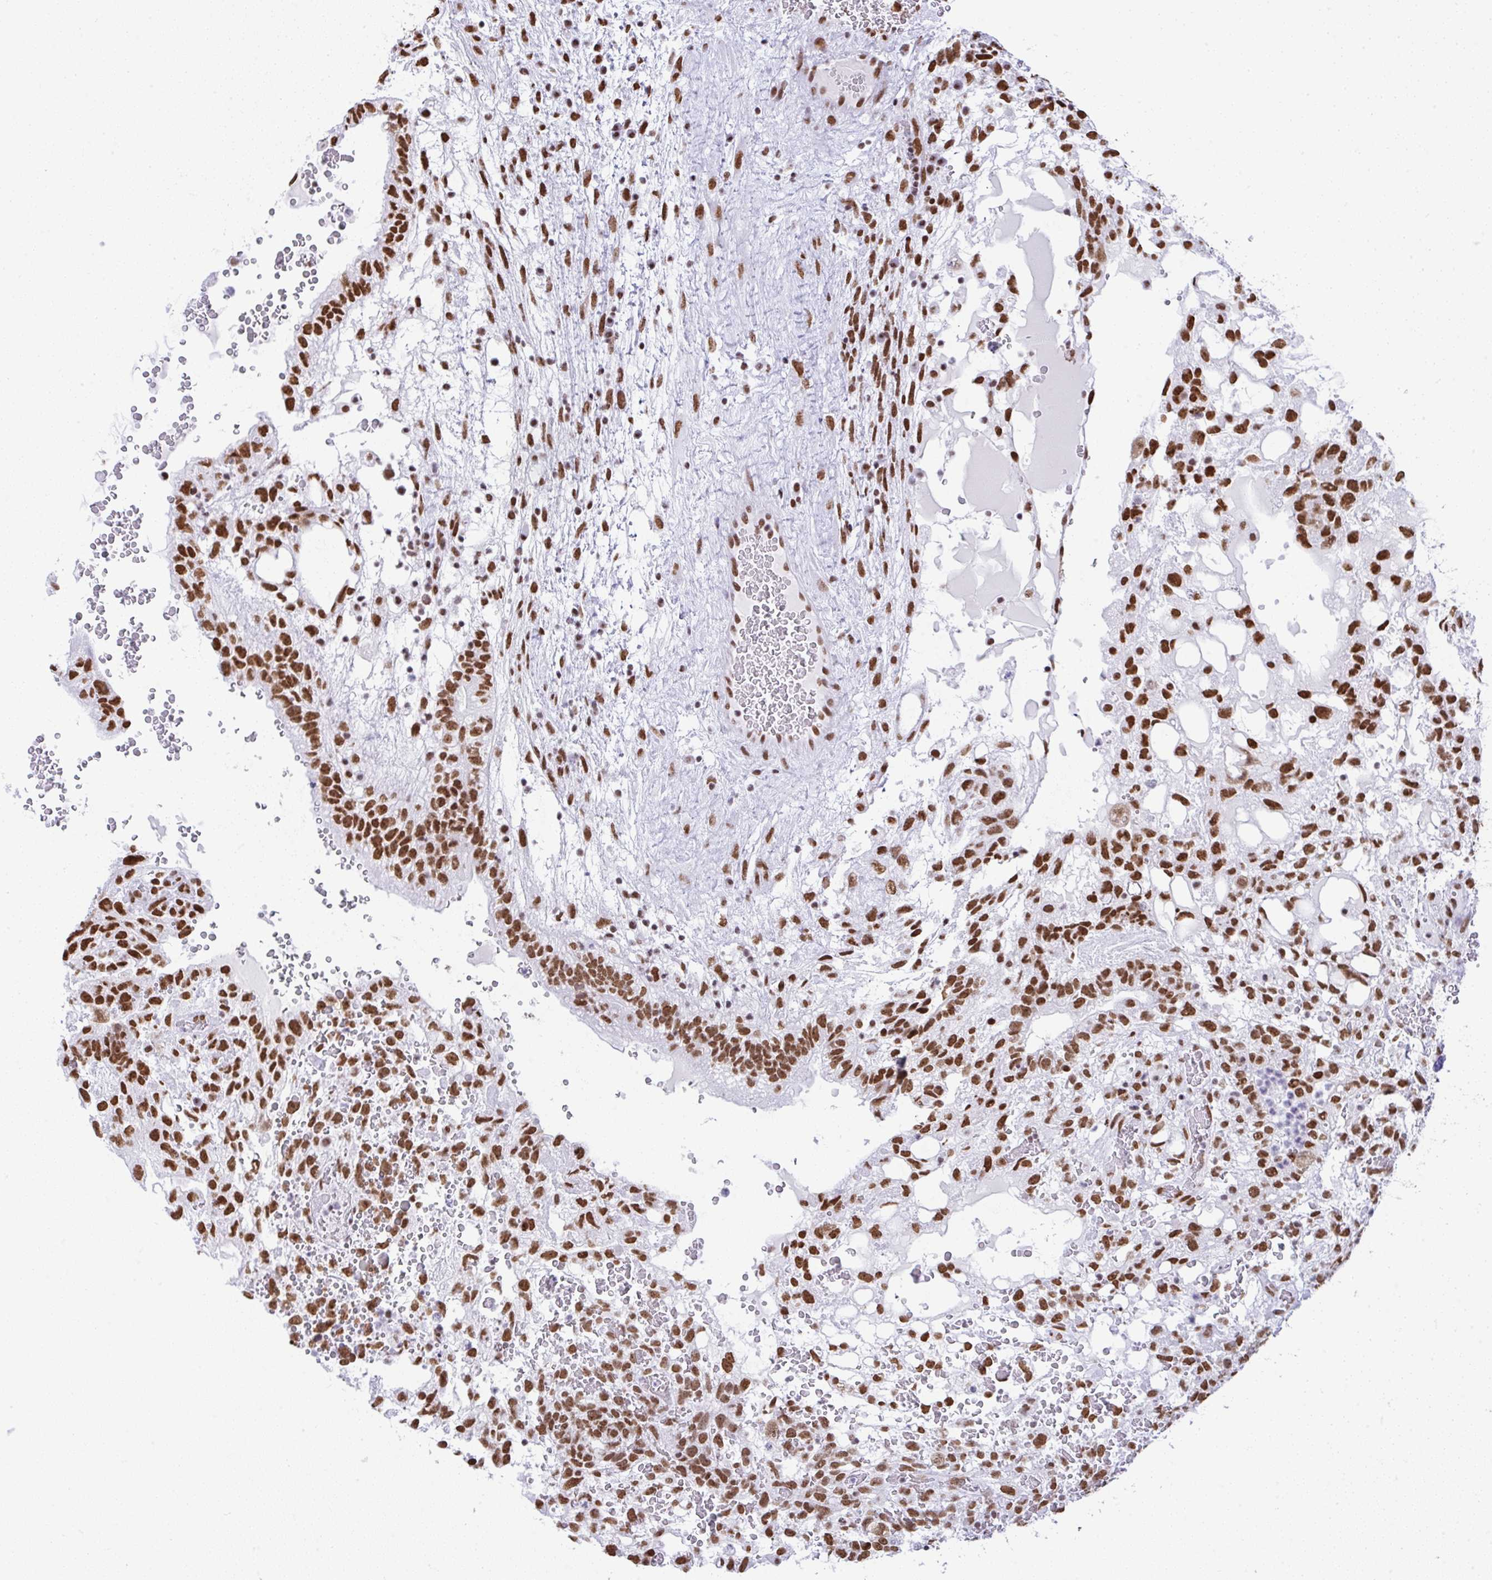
{"staining": {"intensity": "strong", "quantity": ">75%", "location": "nuclear"}, "tissue": "testis cancer", "cell_type": "Tumor cells", "image_type": "cancer", "snomed": [{"axis": "morphology", "description": "Normal tissue, NOS"}, {"axis": "morphology", "description": "Carcinoma, Embryonal, NOS"}, {"axis": "topography", "description": "Testis"}], "caption": "Testis embryonal carcinoma stained with a protein marker demonstrates strong staining in tumor cells.", "gene": "DDX52", "patient": {"sex": "male", "age": 32}}